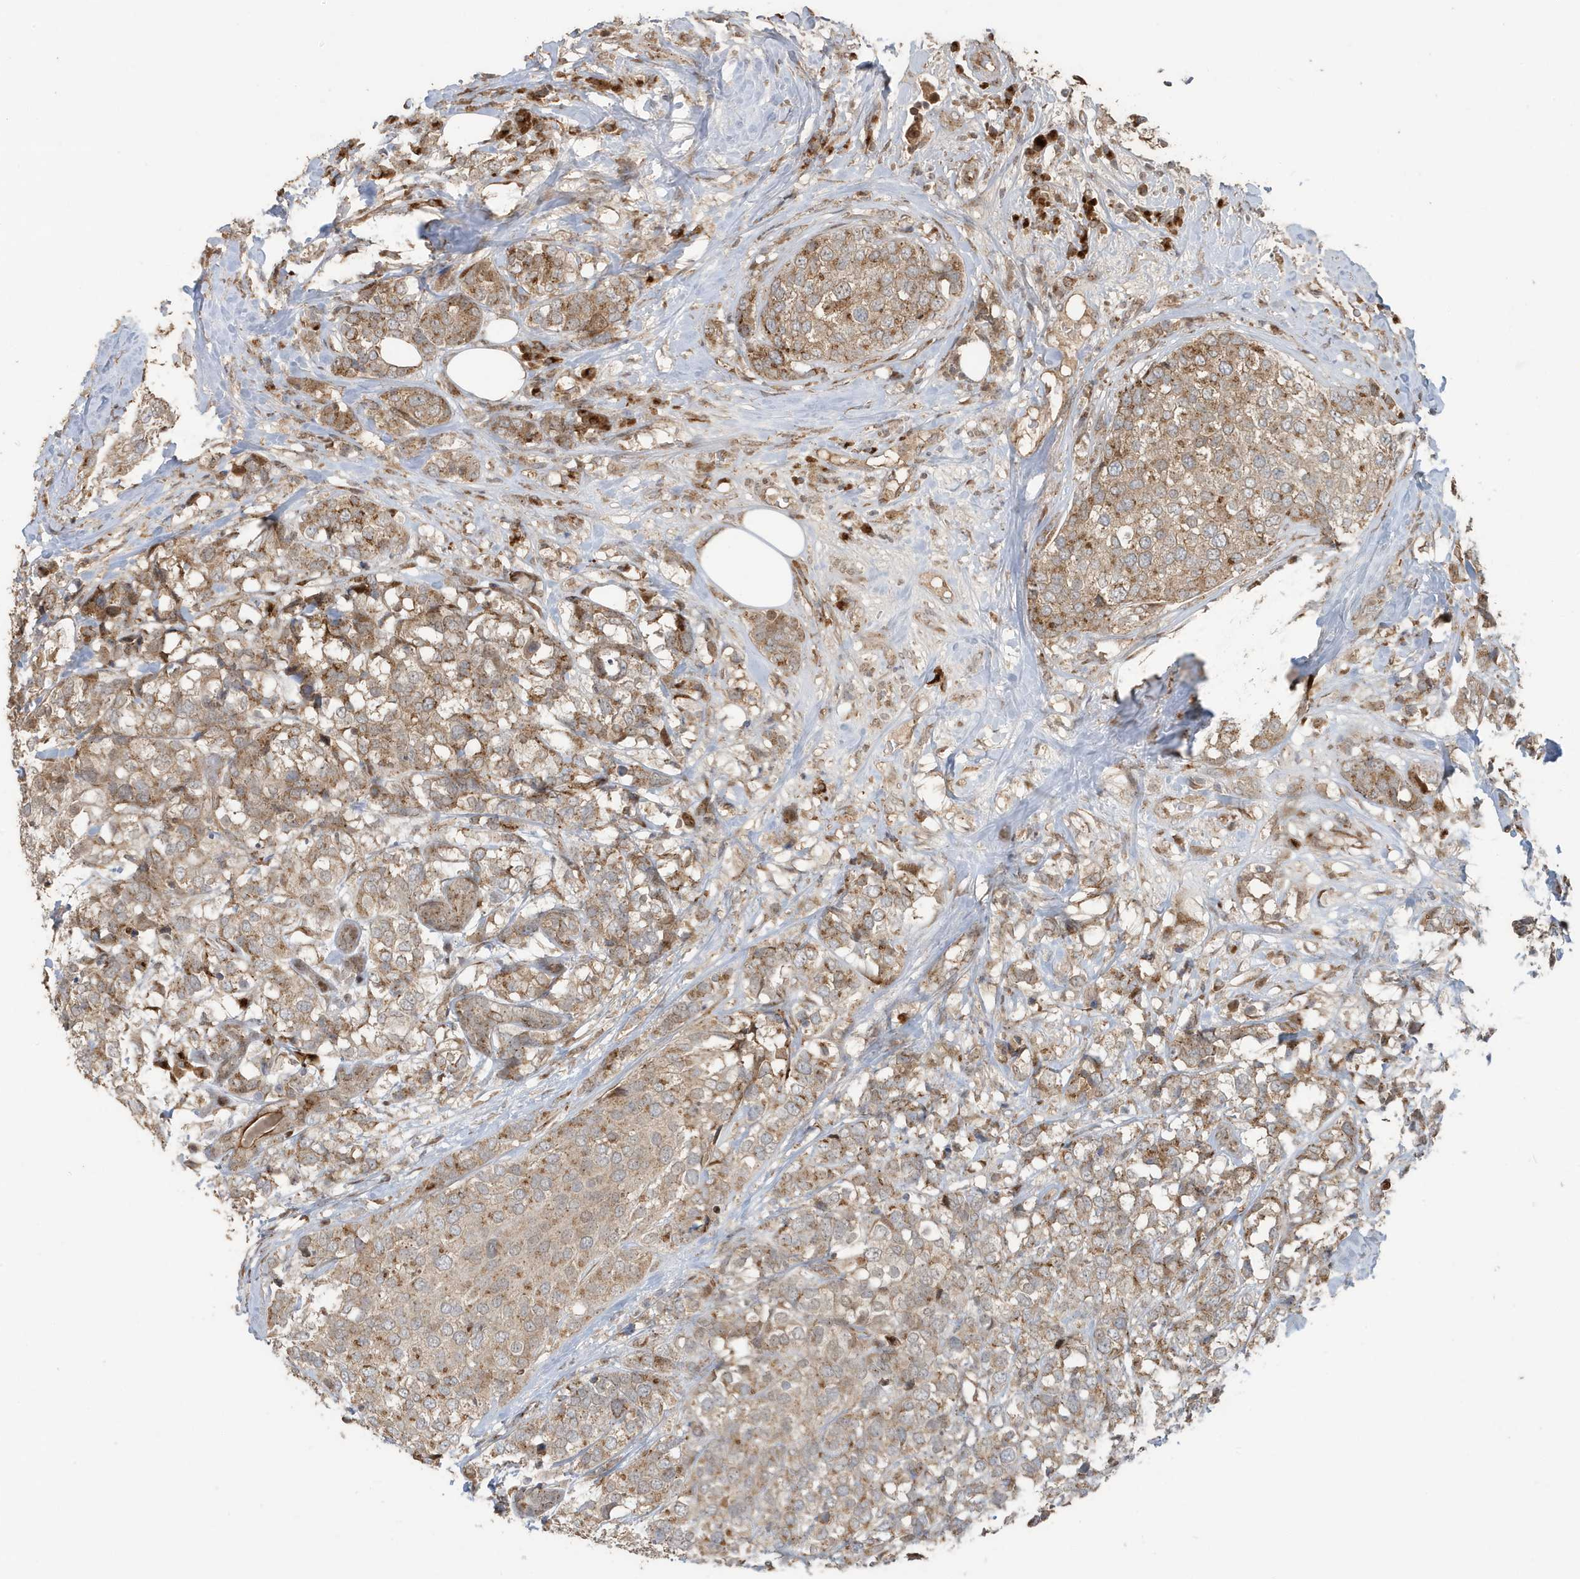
{"staining": {"intensity": "moderate", "quantity": ">75%", "location": "cytoplasmic/membranous"}, "tissue": "breast cancer", "cell_type": "Tumor cells", "image_type": "cancer", "snomed": [{"axis": "morphology", "description": "Lobular carcinoma"}, {"axis": "topography", "description": "Breast"}], "caption": "Protein expression analysis of breast cancer shows moderate cytoplasmic/membranous positivity in approximately >75% of tumor cells. The staining was performed using DAB, with brown indicating positive protein expression. Nuclei are stained blue with hematoxylin.", "gene": "RER1", "patient": {"sex": "female", "age": 59}}